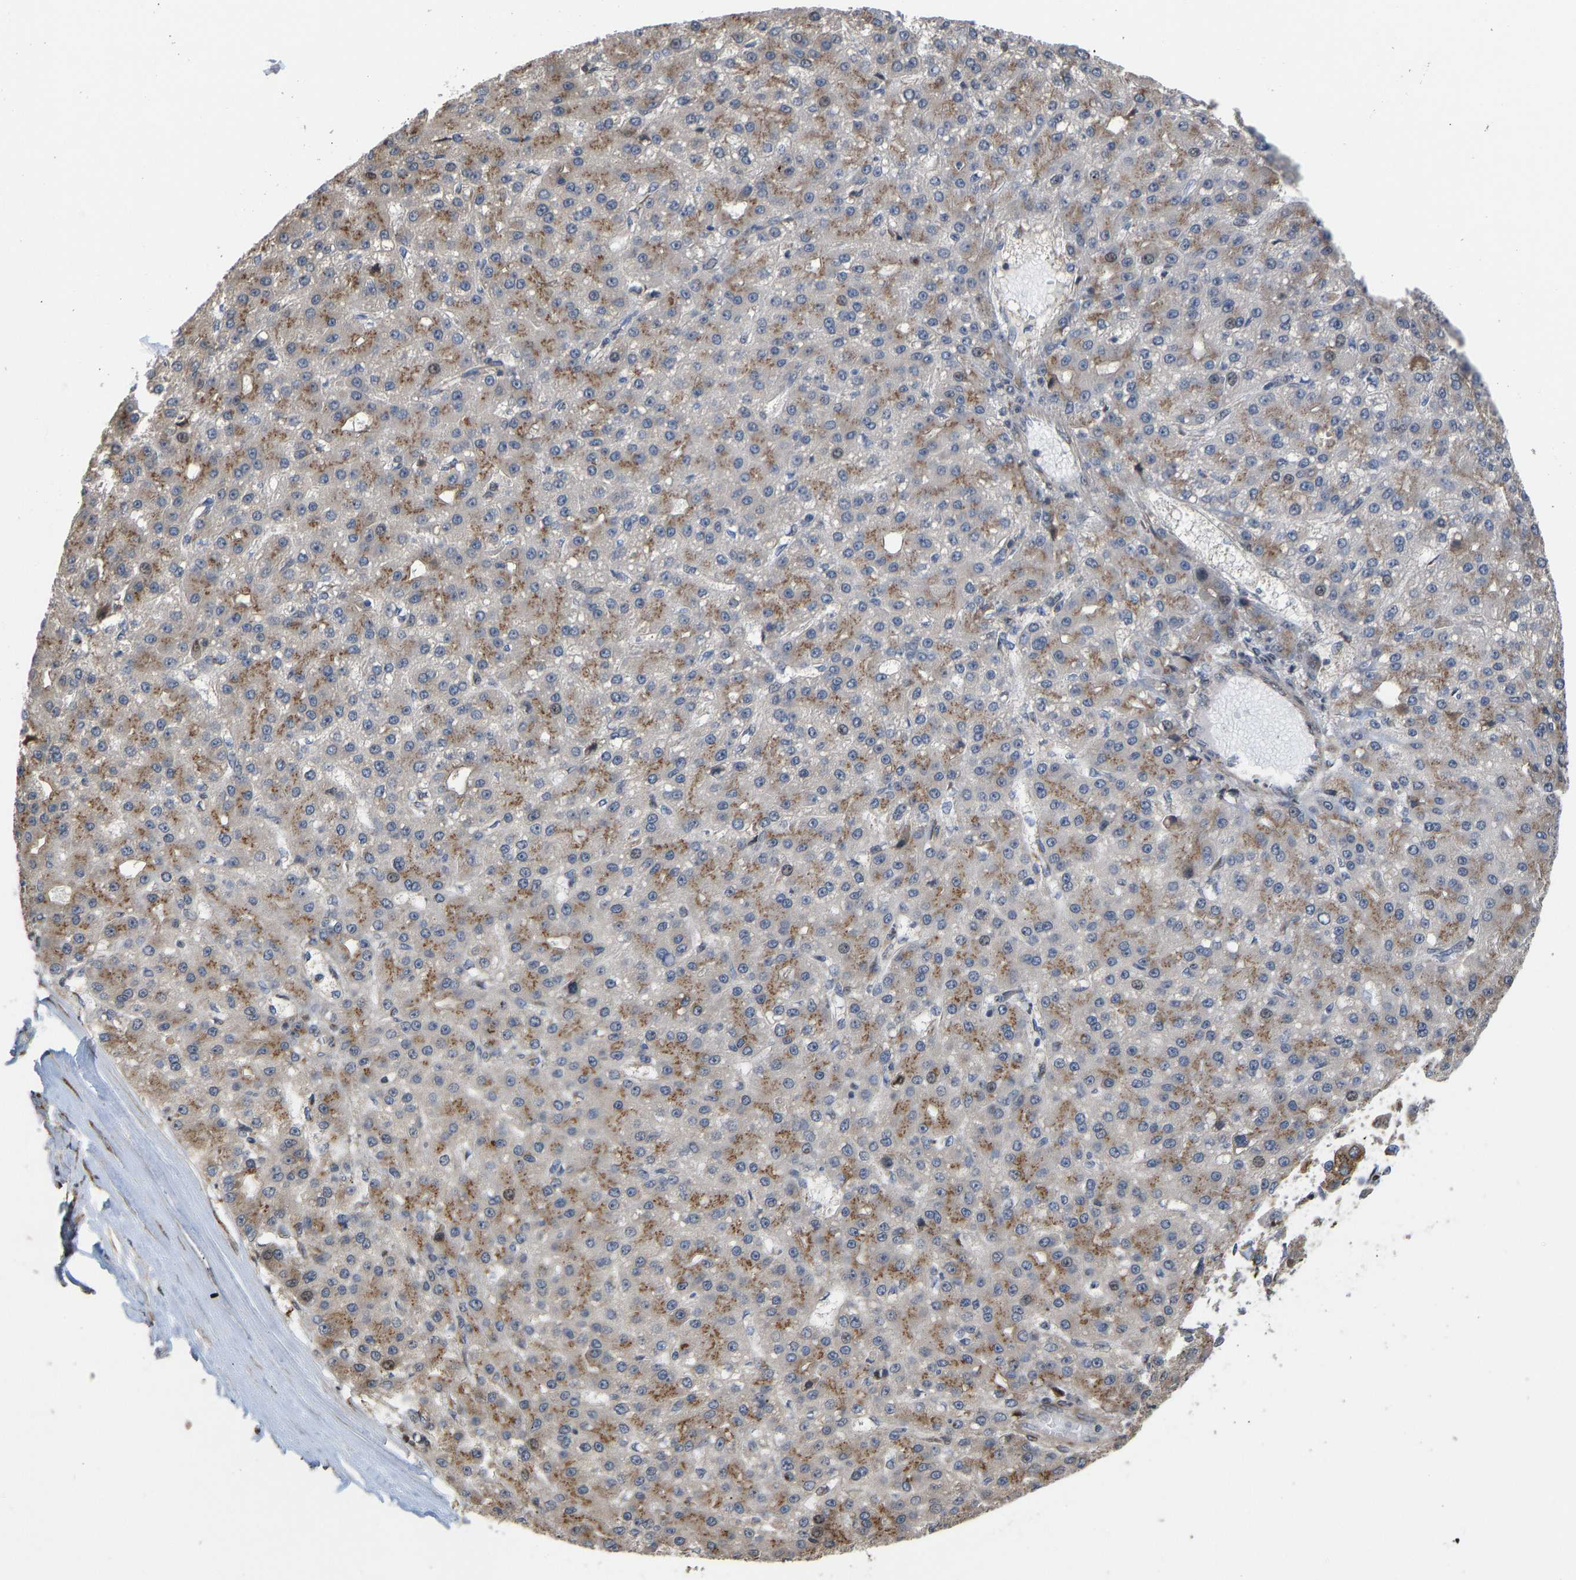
{"staining": {"intensity": "moderate", "quantity": ">75%", "location": "cytoplasmic/membranous"}, "tissue": "liver cancer", "cell_type": "Tumor cells", "image_type": "cancer", "snomed": [{"axis": "morphology", "description": "Carcinoma, Hepatocellular, NOS"}, {"axis": "topography", "description": "Liver"}], "caption": "High-power microscopy captured an immunohistochemistry micrograph of liver cancer, revealing moderate cytoplasmic/membranous staining in approximately >75% of tumor cells. Nuclei are stained in blue.", "gene": "YIPF4", "patient": {"sex": "male", "age": 67}}